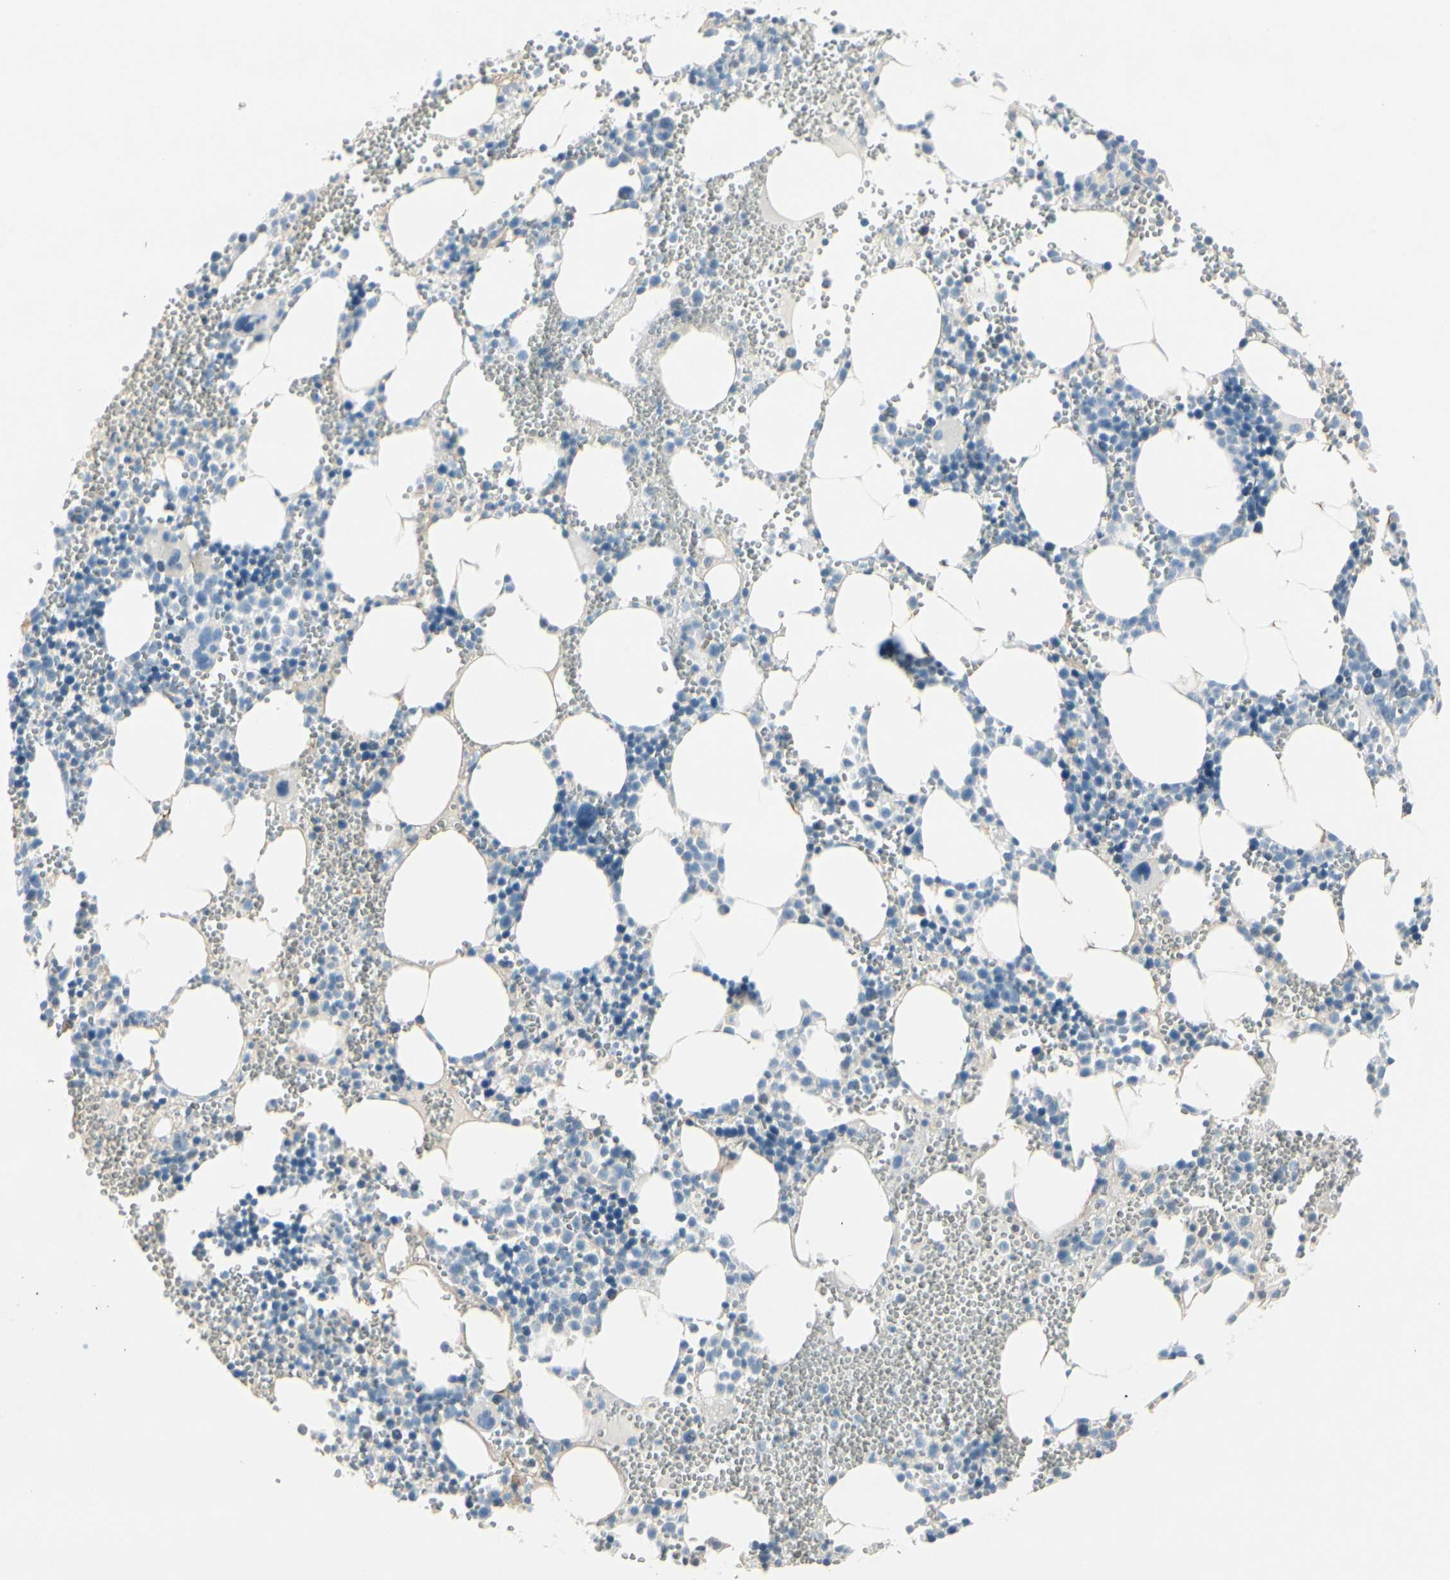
{"staining": {"intensity": "negative", "quantity": "none", "location": "none"}, "tissue": "bone marrow", "cell_type": "Hematopoietic cells", "image_type": "normal", "snomed": [{"axis": "morphology", "description": "Normal tissue, NOS"}, {"axis": "morphology", "description": "Inflammation, NOS"}, {"axis": "topography", "description": "Bone marrow"}], "caption": "A high-resolution micrograph shows immunohistochemistry staining of unremarkable bone marrow, which demonstrates no significant positivity in hematopoietic cells. (Immunohistochemistry (ihc), brightfield microscopy, high magnification).", "gene": "CACNA2D1", "patient": {"sex": "male", "age": 42}}